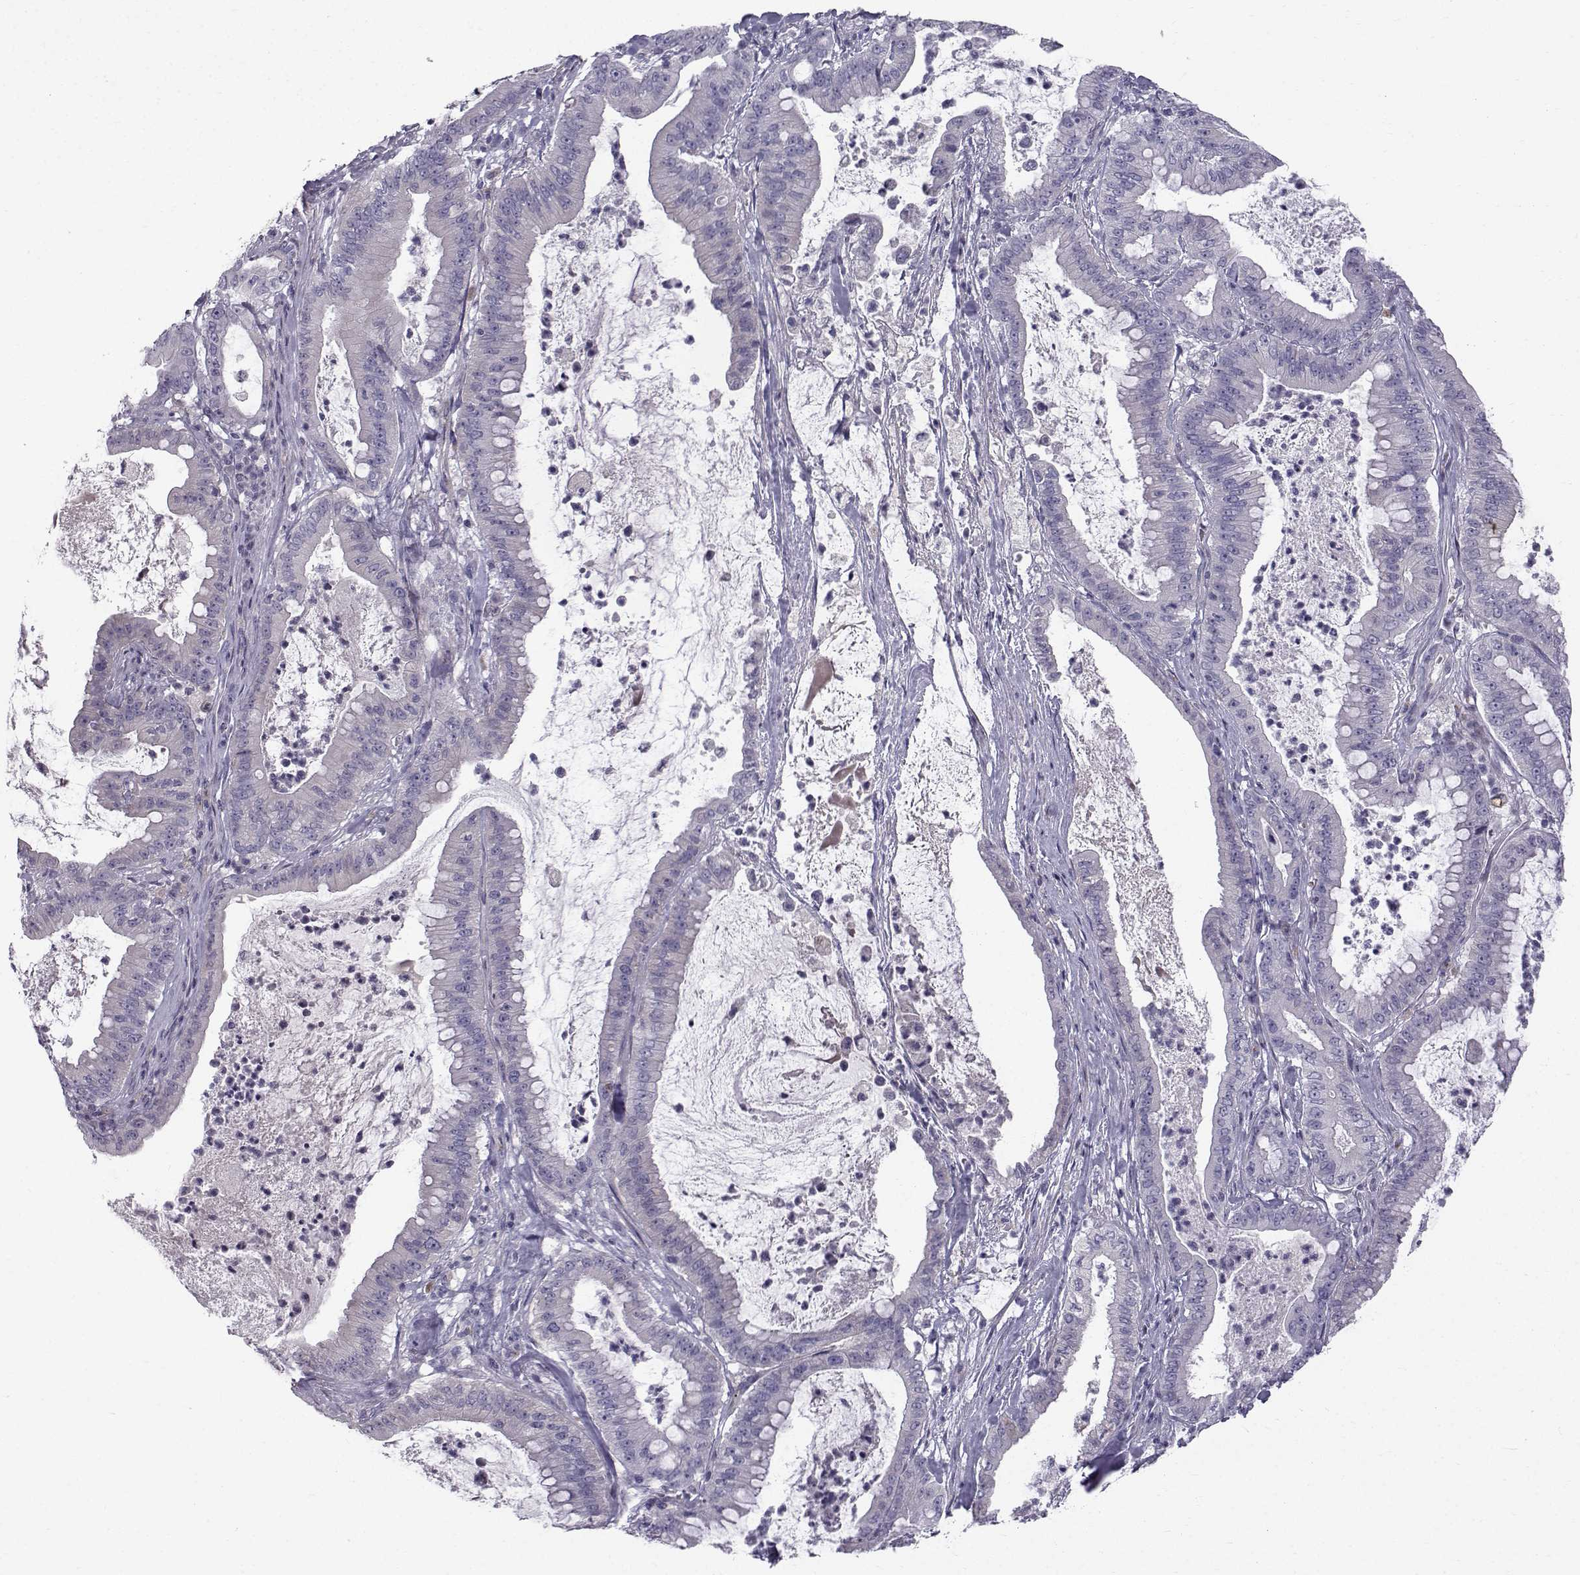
{"staining": {"intensity": "negative", "quantity": "none", "location": "none"}, "tissue": "pancreatic cancer", "cell_type": "Tumor cells", "image_type": "cancer", "snomed": [{"axis": "morphology", "description": "Adenocarcinoma, NOS"}, {"axis": "topography", "description": "Pancreas"}], "caption": "Adenocarcinoma (pancreatic) was stained to show a protein in brown. There is no significant staining in tumor cells.", "gene": "CALCR", "patient": {"sex": "male", "age": 71}}